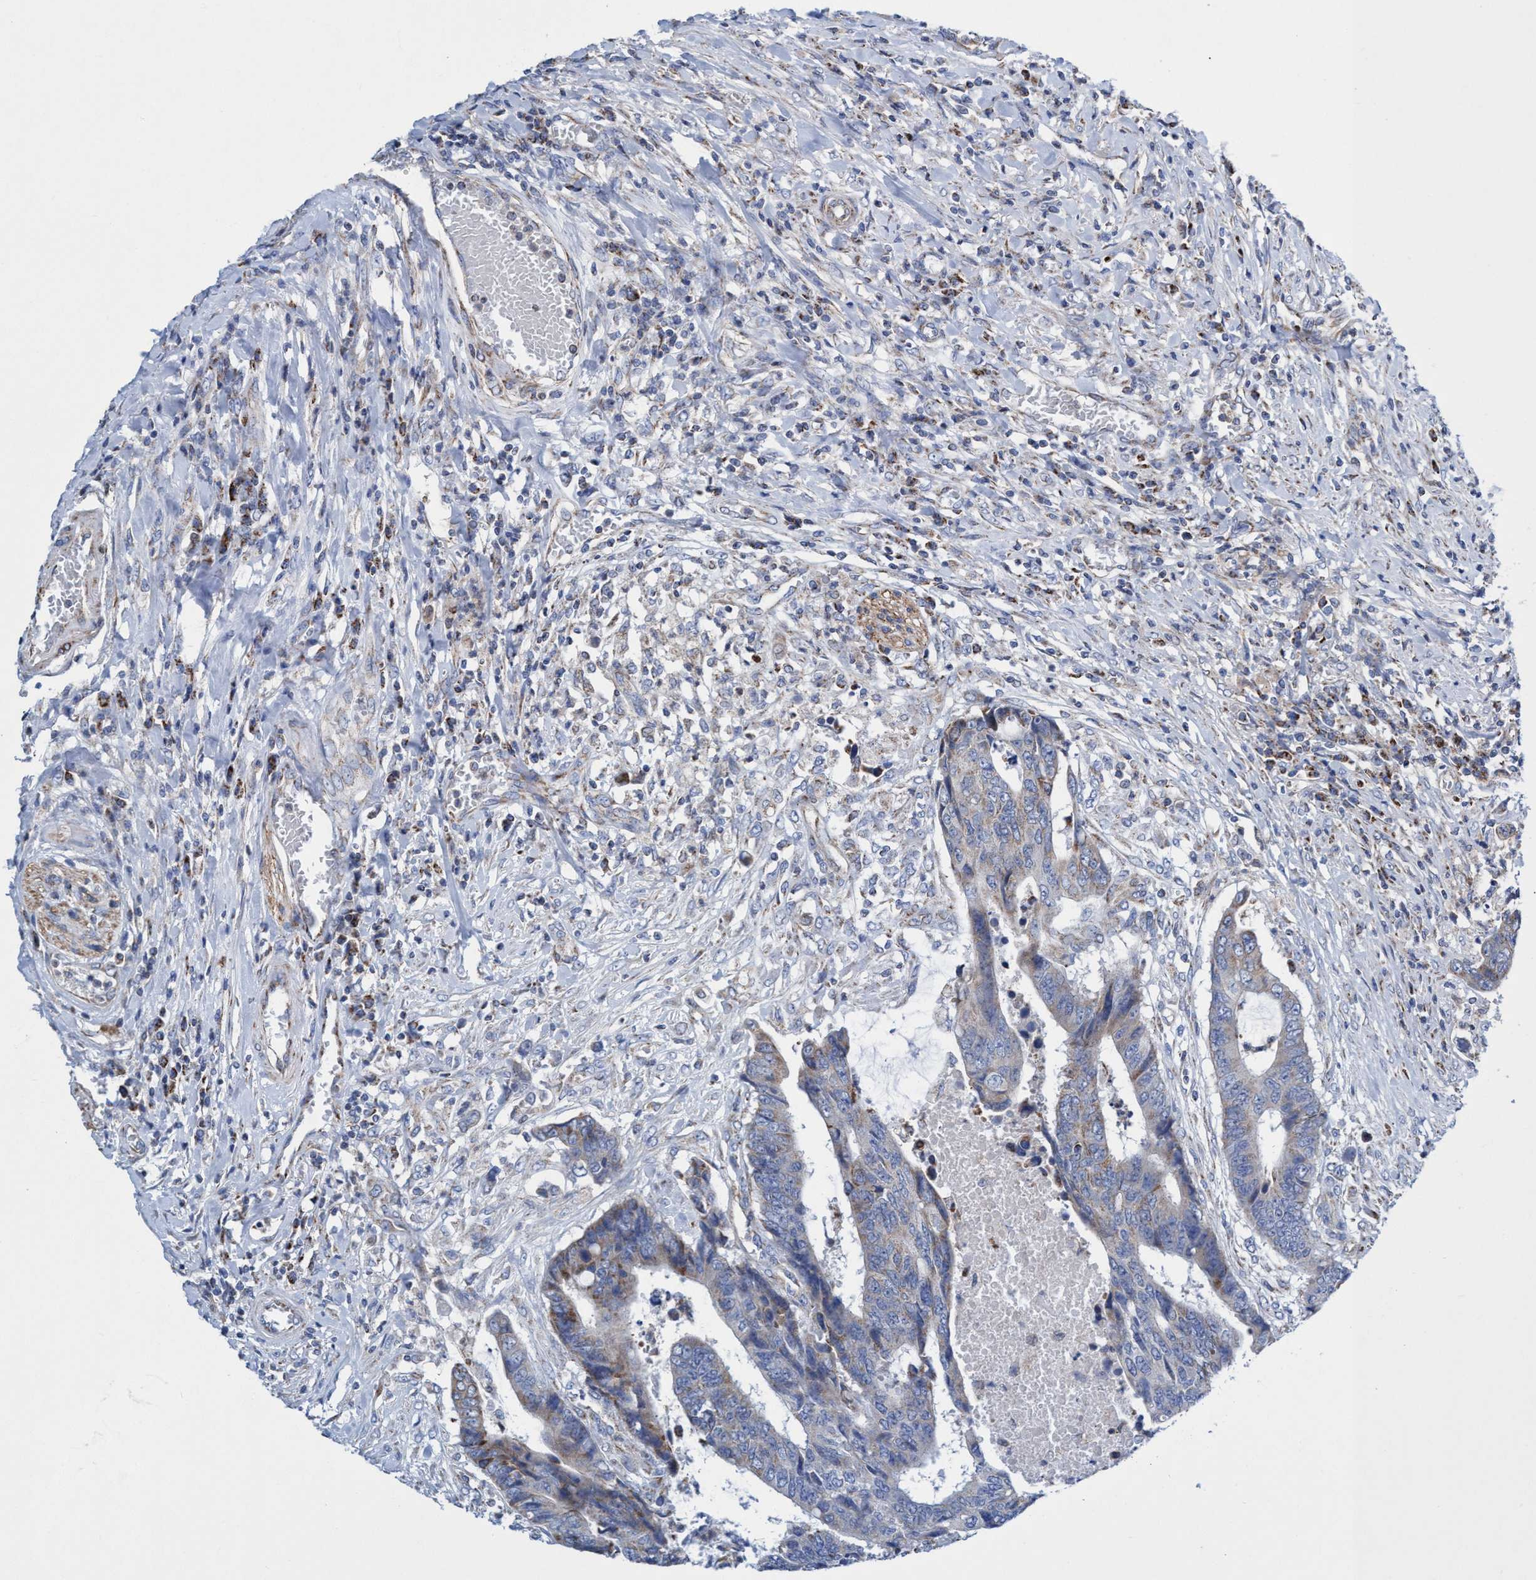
{"staining": {"intensity": "weak", "quantity": "25%-75%", "location": "cytoplasmic/membranous"}, "tissue": "colorectal cancer", "cell_type": "Tumor cells", "image_type": "cancer", "snomed": [{"axis": "morphology", "description": "Adenocarcinoma, NOS"}, {"axis": "topography", "description": "Rectum"}], "caption": "Colorectal cancer (adenocarcinoma) stained with a protein marker reveals weak staining in tumor cells.", "gene": "ZNF750", "patient": {"sex": "male", "age": 84}}